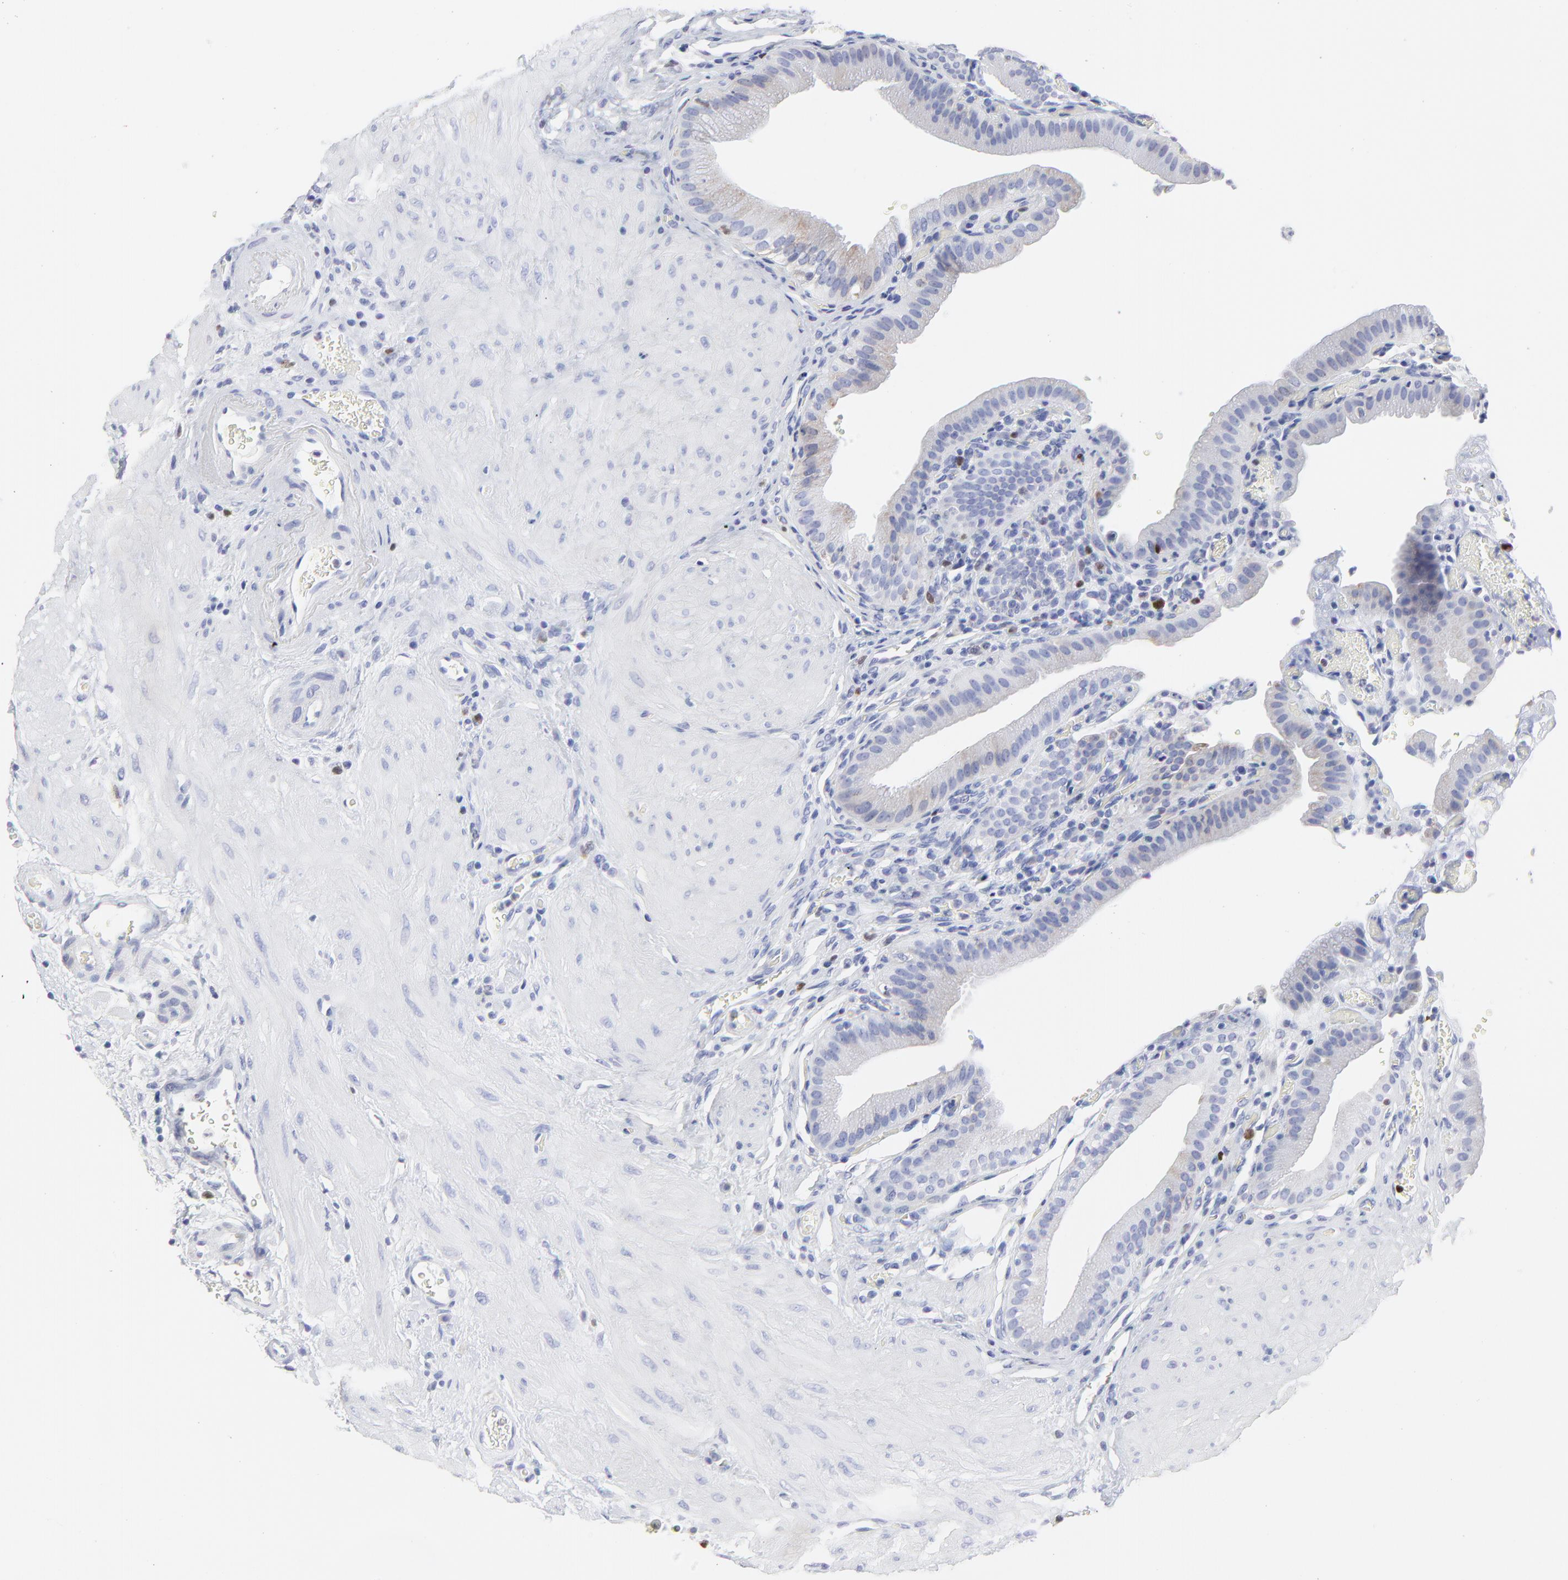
{"staining": {"intensity": "negative", "quantity": "none", "location": "none"}, "tissue": "gallbladder", "cell_type": "Glandular cells", "image_type": "normal", "snomed": [{"axis": "morphology", "description": "Normal tissue, NOS"}, {"axis": "topography", "description": "Gallbladder"}], "caption": "Immunohistochemistry histopathology image of benign gallbladder: gallbladder stained with DAB displays no significant protein expression in glandular cells.", "gene": "NCAPH", "patient": {"sex": "female", "age": 75}}